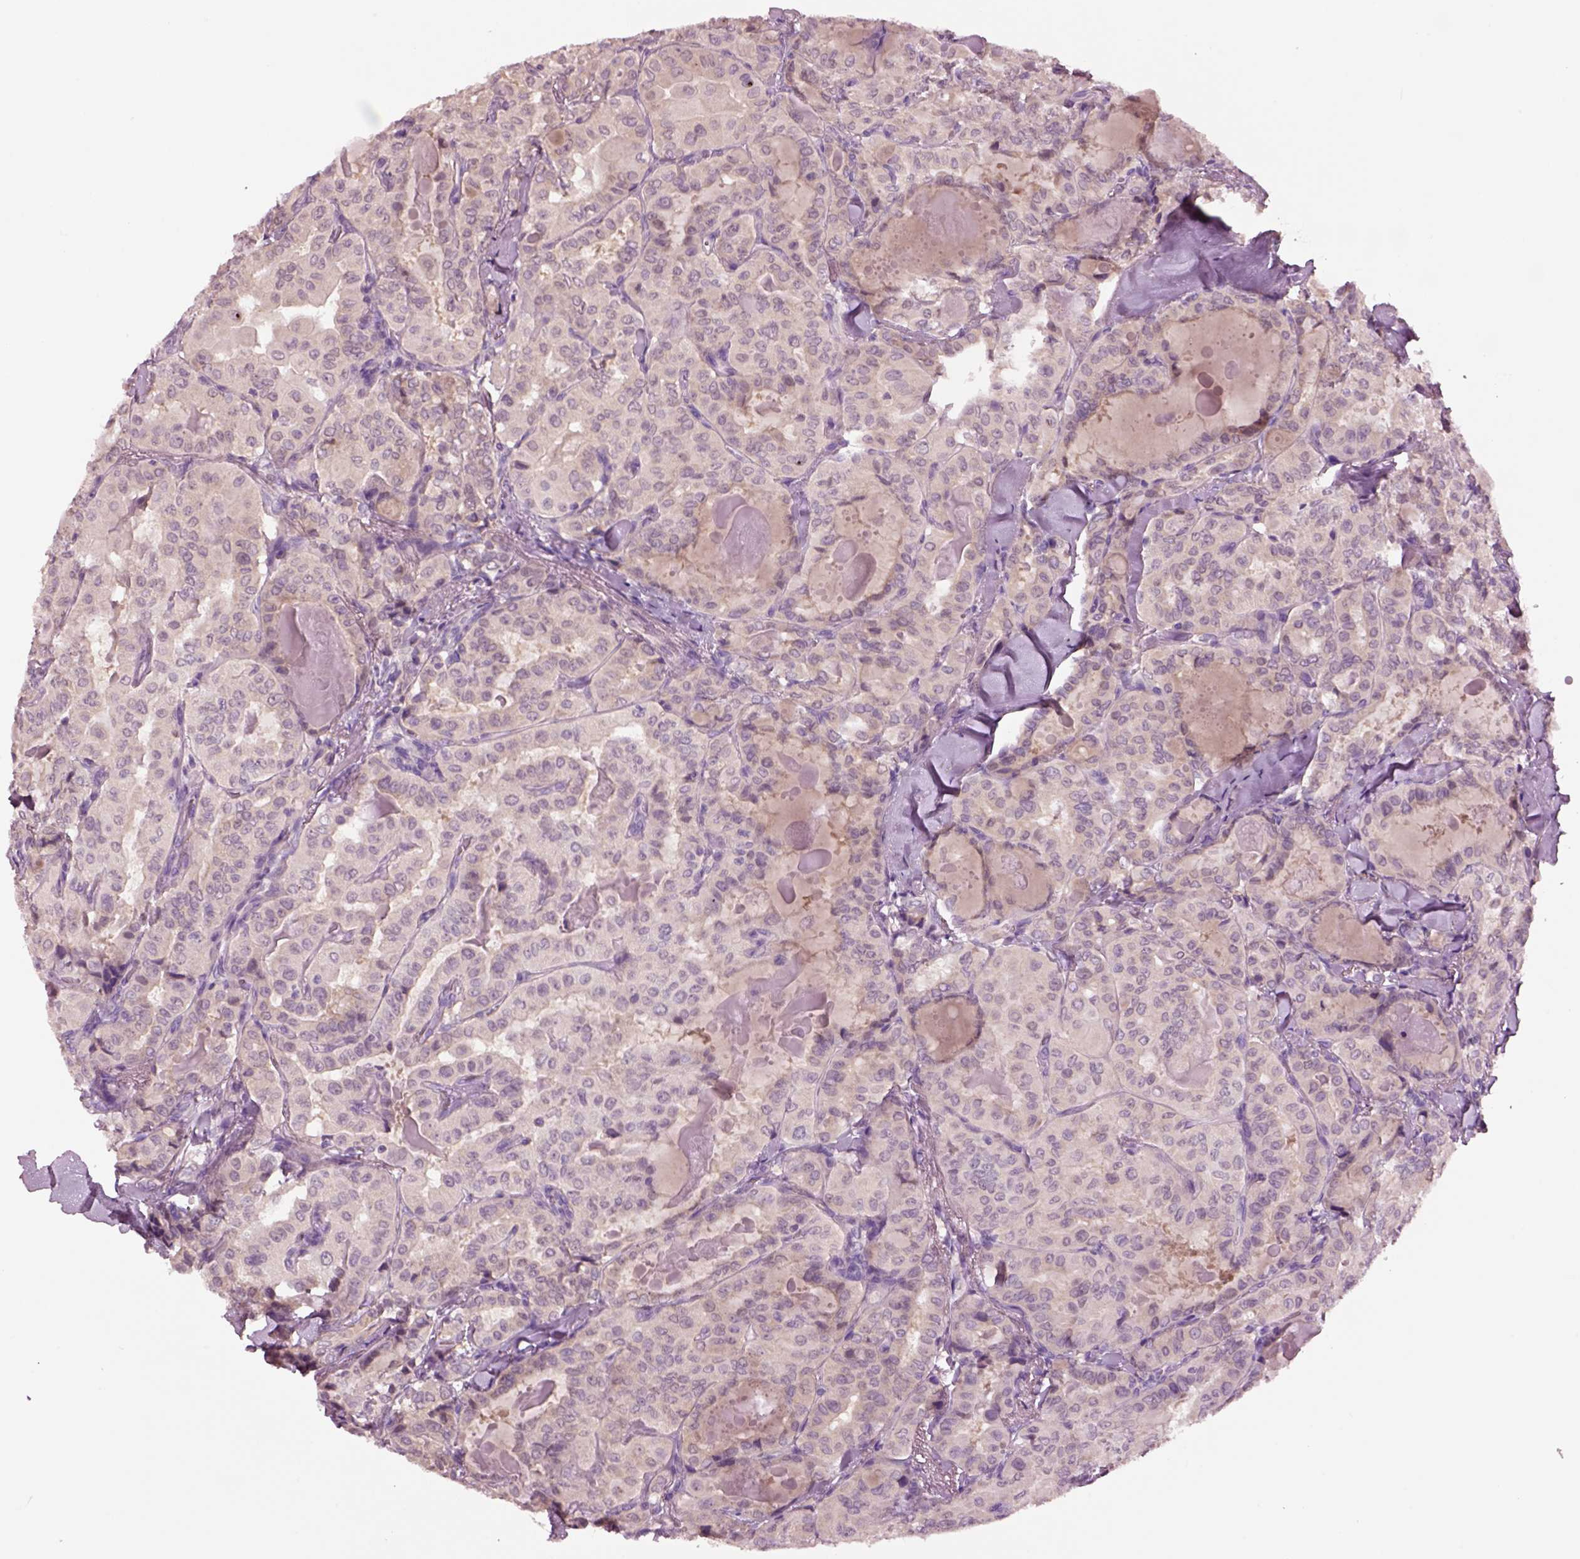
{"staining": {"intensity": "negative", "quantity": "none", "location": "none"}, "tissue": "thyroid cancer", "cell_type": "Tumor cells", "image_type": "cancer", "snomed": [{"axis": "morphology", "description": "Papillary adenocarcinoma, NOS"}, {"axis": "topography", "description": "Thyroid gland"}], "caption": "Immunohistochemistry of human papillary adenocarcinoma (thyroid) displays no expression in tumor cells.", "gene": "CLPSL1", "patient": {"sex": "female", "age": 41}}